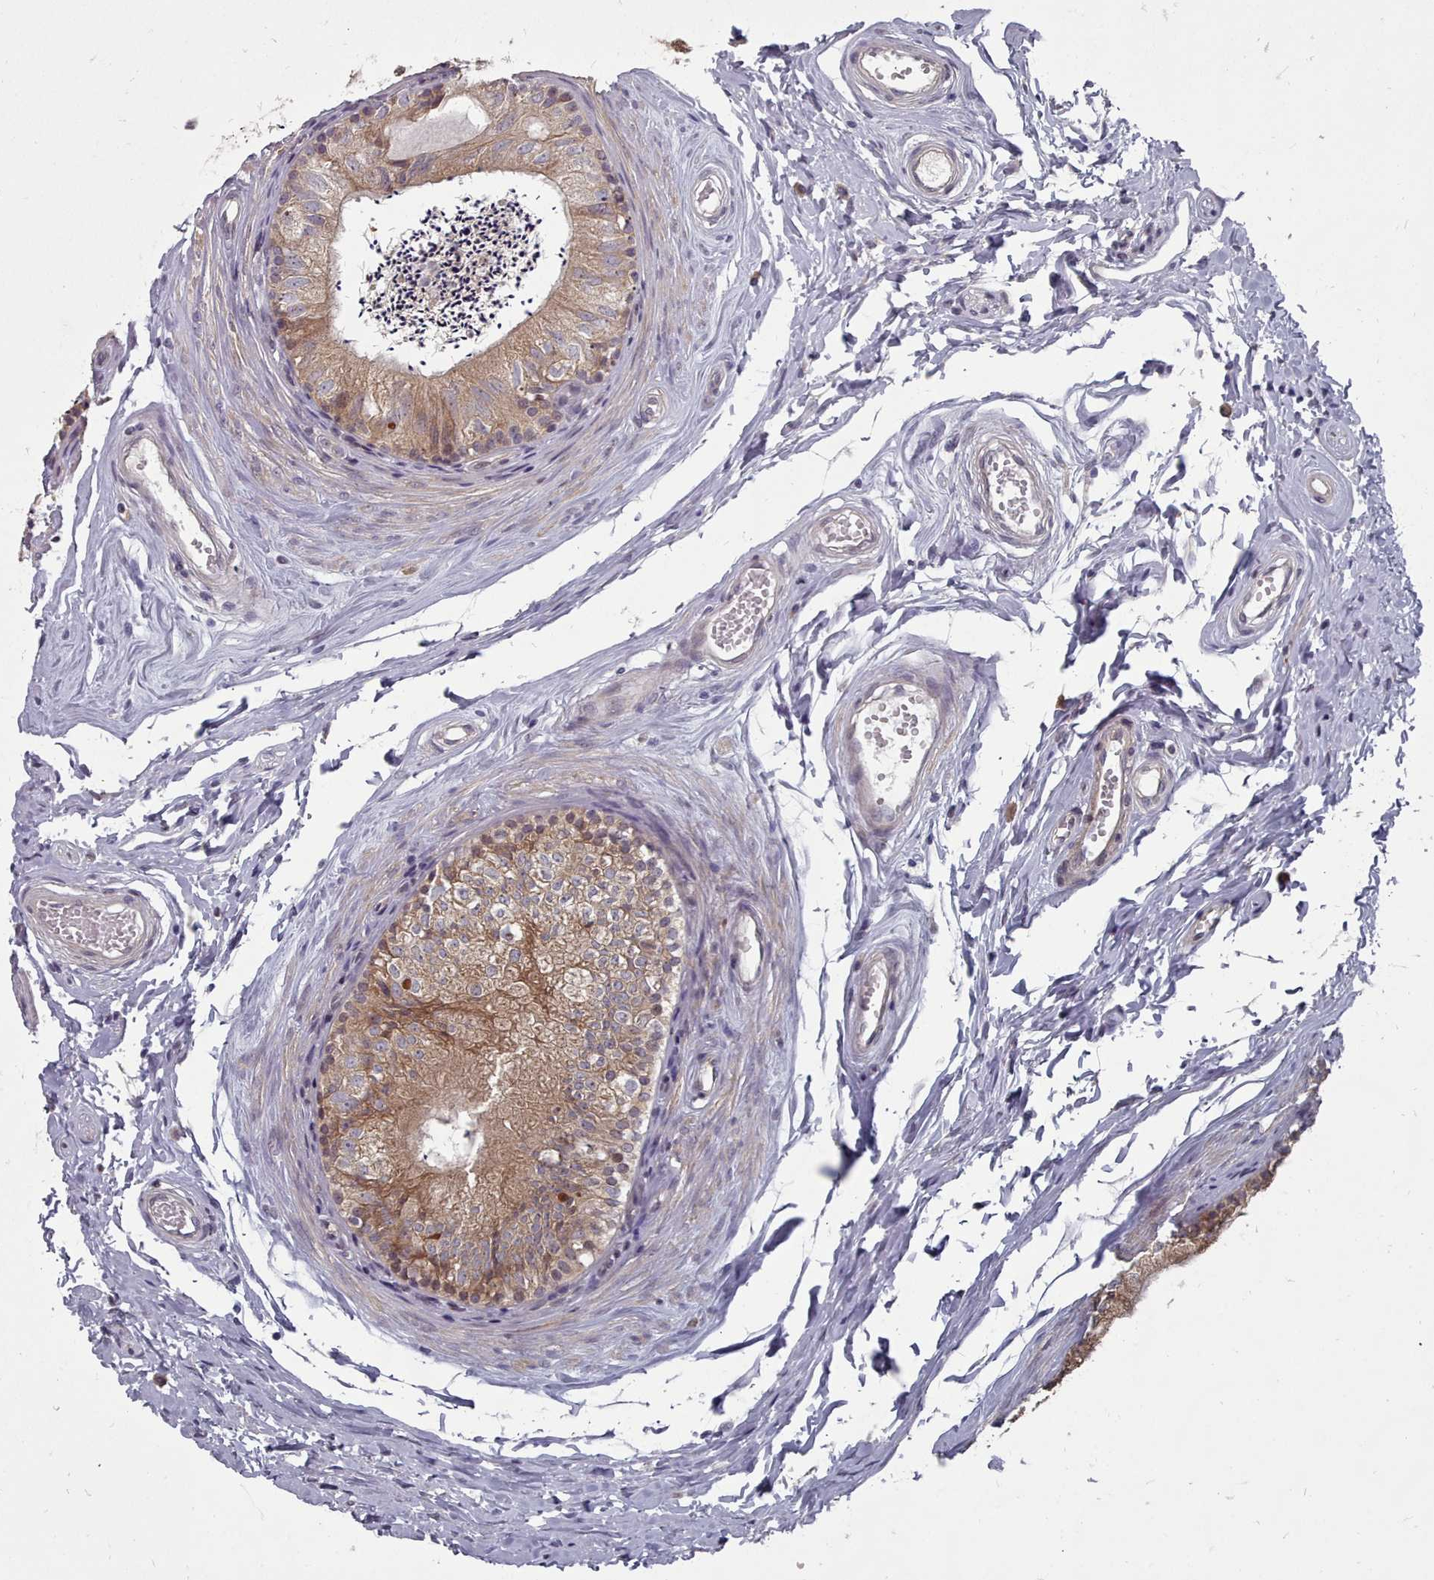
{"staining": {"intensity": "moderate", "quantity": ">75%", "location": "cytoplasmic/membranous"}, "tissue": "epididymis", "cell_type": "Glandular cells", "image_type": "normal", "snomed": [{"axis": "morphology", "description": "Normal tissue, NOS"}, {"axis": "topography", "description": "Epididymis"}], "caption": "Brown immunohistochemical staining in unremarkable human epididymis displays moderate cytoplasmic/membranous positivity in about >75% of glandular cells. (DAB IHC with brightfield microscopy, high magnification).", "gene": "ACKR3", "patient": {"sex": "male", "age": 56}}